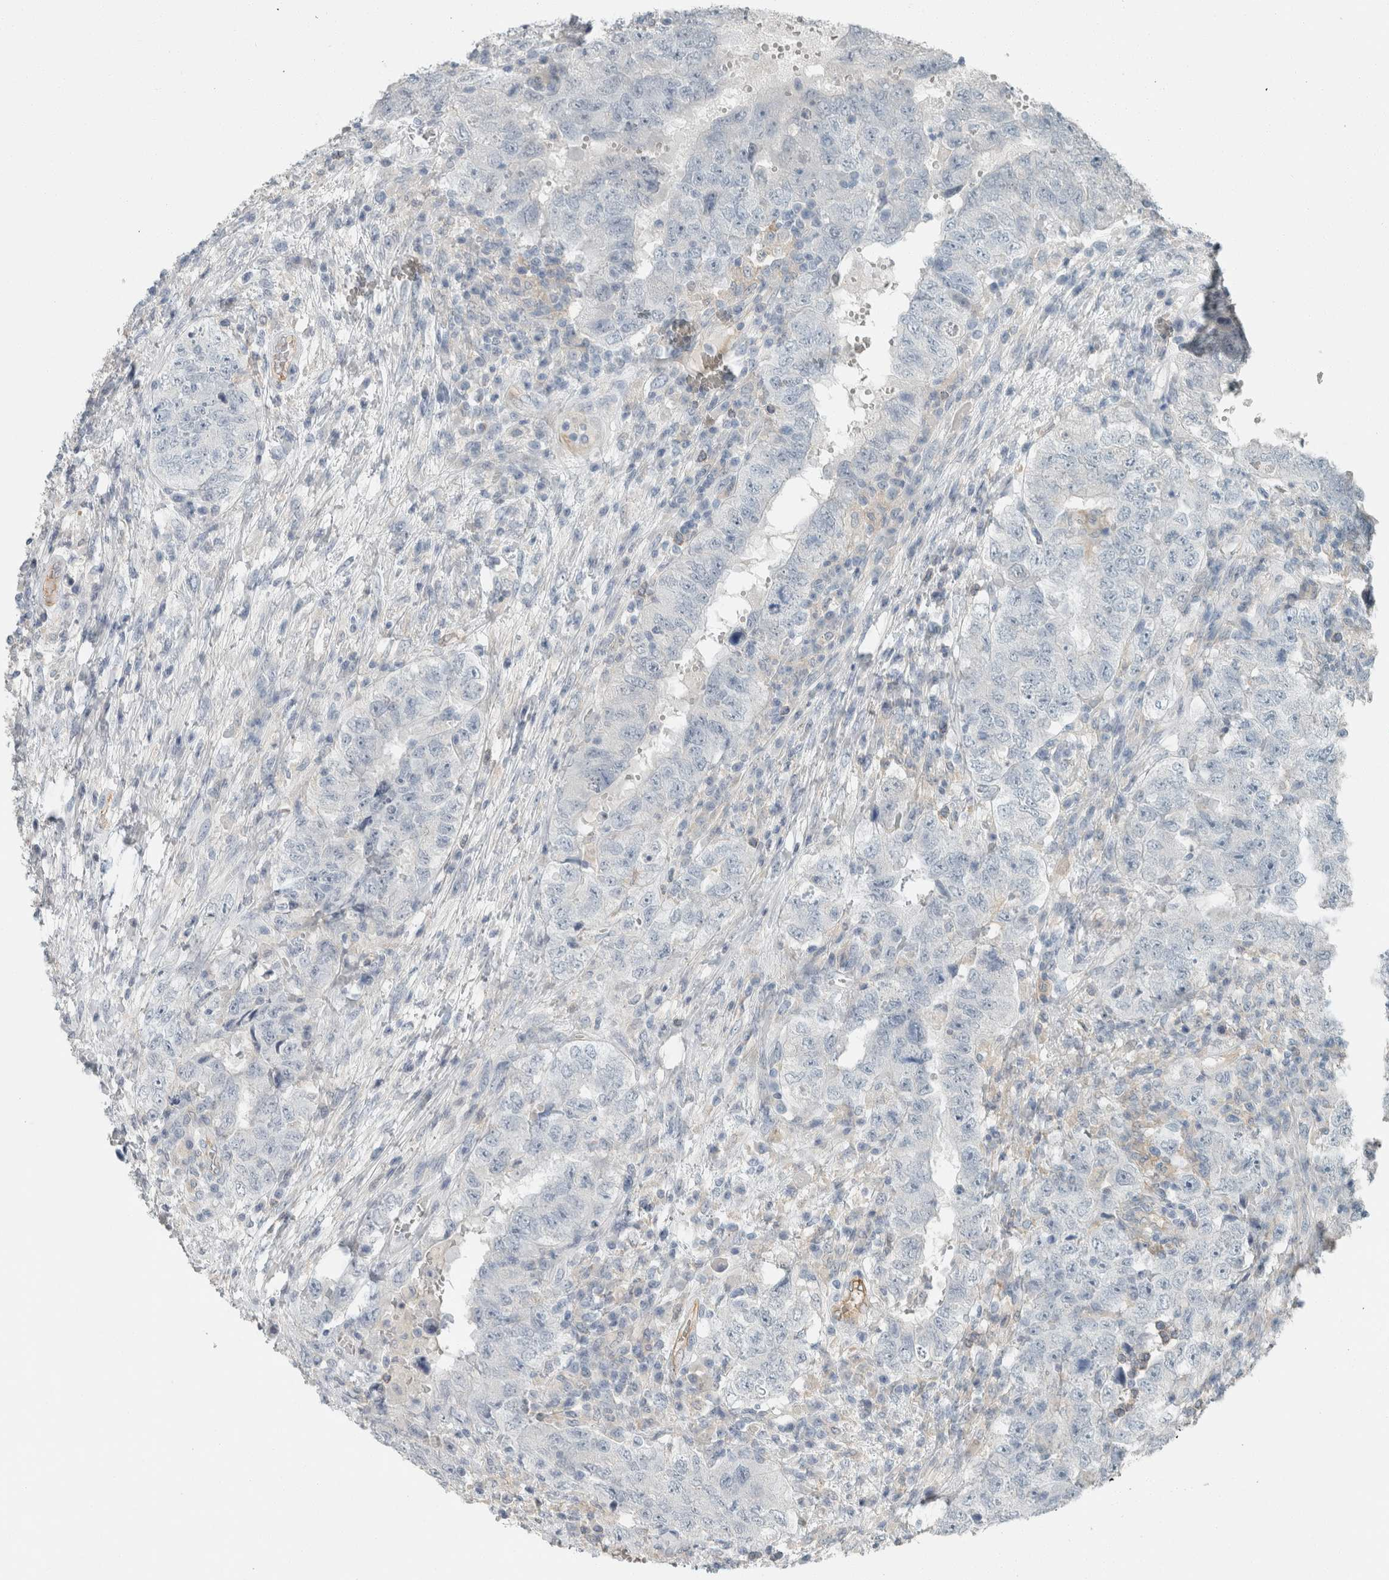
{"staining": {"intensity": "negative", "quantity": "none", "location": "none"}, "tissue": "testis cancer", "cell_type": "Tumor cells", "image_type": "cancer", "snomed": [{"axis": "morphology", "description": "Carcinoma, Embryonal, NOS"}, {"axis": "topography", "description": "Testis"}], "caption": "The immunohistochemistry photomicrograph has no significant expression in tumor cells of testis cancer (embryonal carcinoma) tissue.", "gene": "SCIN", "patient": {"sex": "male", "age": 26}}